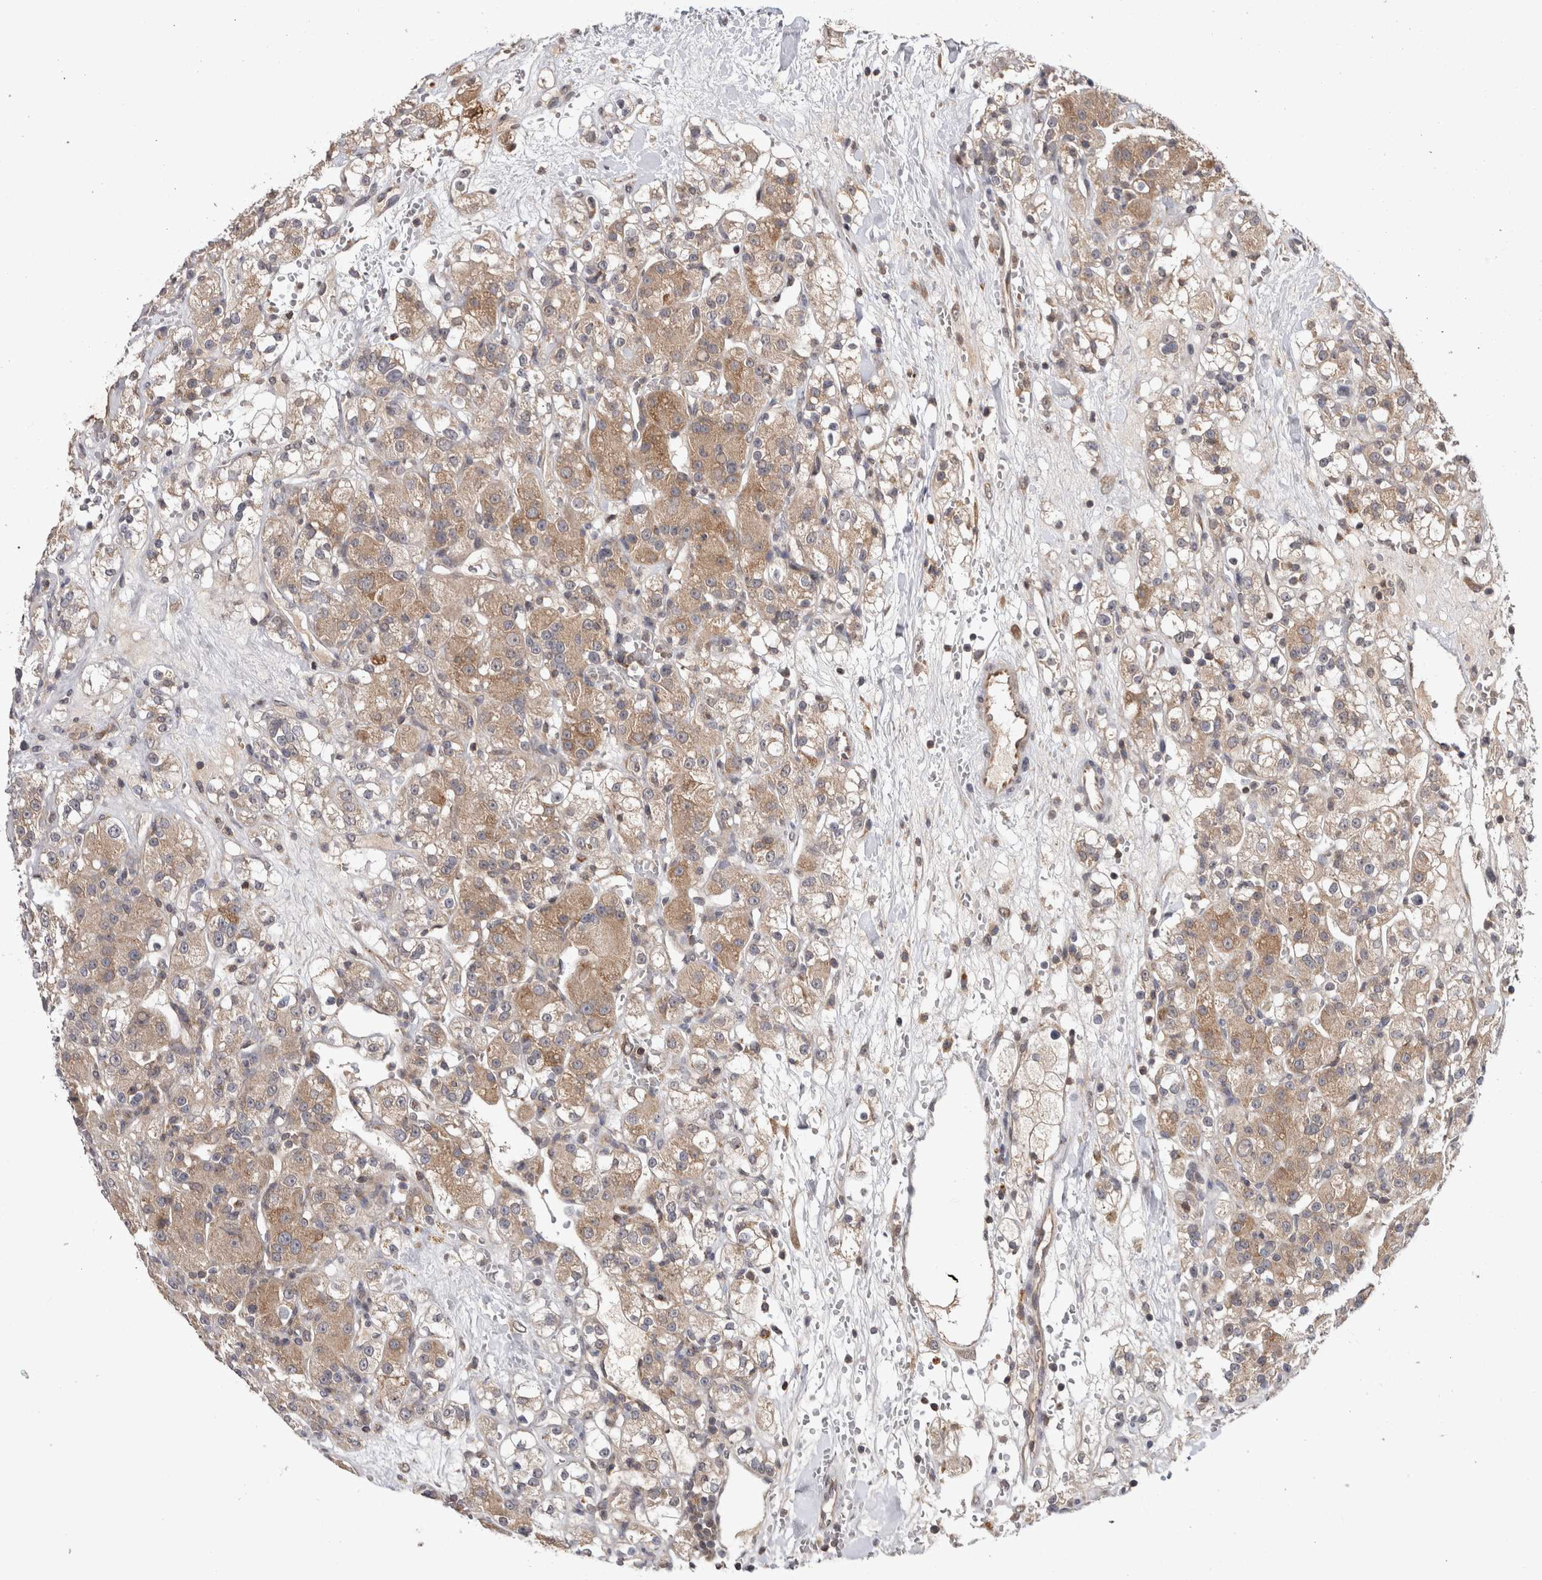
{"staining": {"intensity": "weak", "quantity": ">75%", "location": "cytoplasmic/membranous"}, "tissue": "renal cancer", "cell_type": "Tumor cells", "image_type": "cancer", "snomed": [{"axis": "morphology", "description": "Normal tissue, NOS"}, {"axis": "morphology", "description": "Adenocarcinoma, NOS"}, {"axis": "topography", "description": "Kidney"}], "caption": "Immunohistochemical staining of renal adenocarcinoma displays low levels of weak cytoplasmic/membranous staining in approximately >75% of tumor cells.", "gene": "HMOX2", "patient": {"sex": "male", "age": 61}}